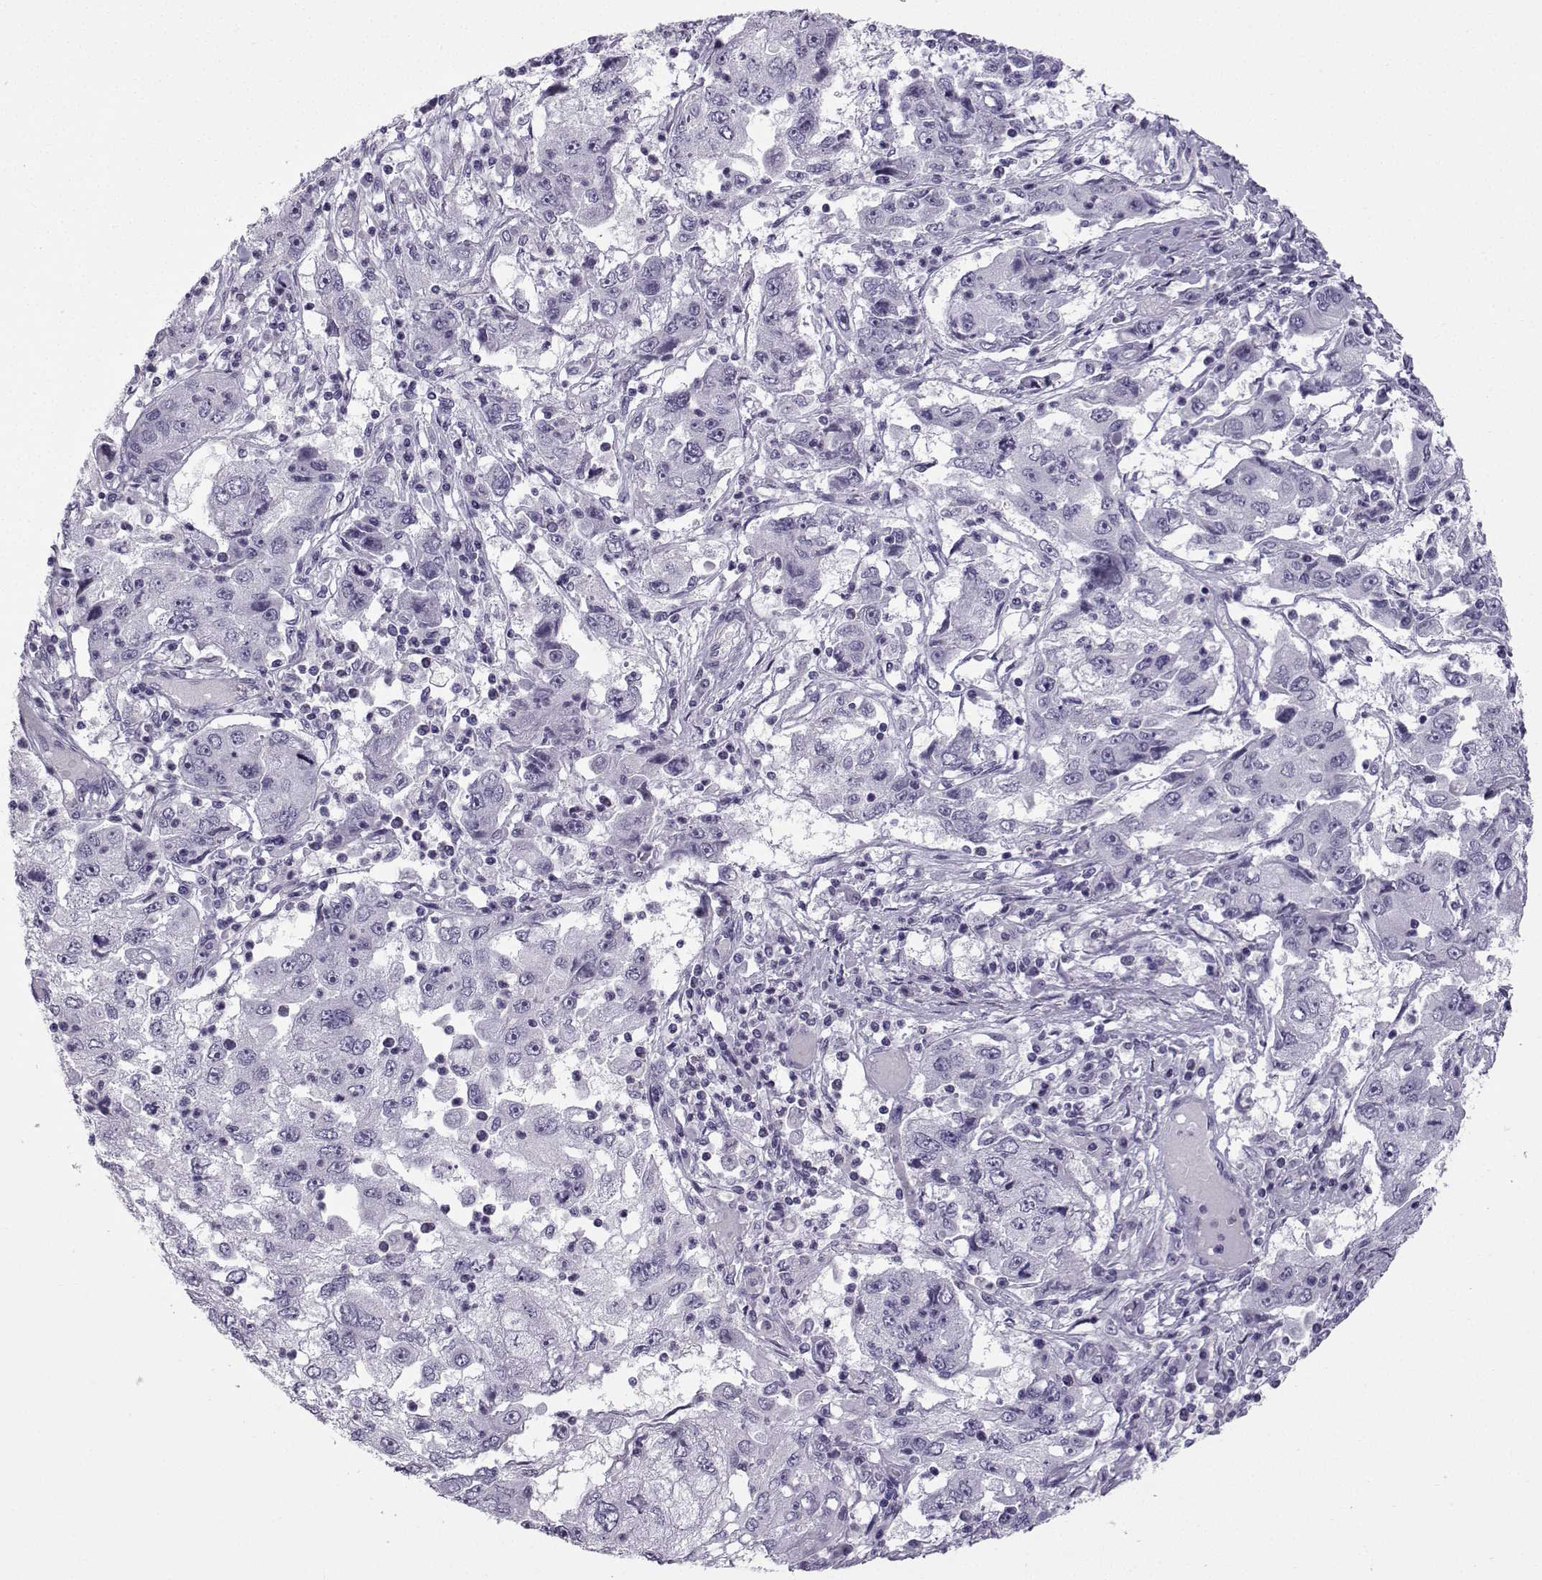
{"staining": {"intensity": "negative", "quantity": "none", "location": "none"}, "tissue": "cervical cancer", "cell_type": "Tumor cells", "image_type": "cancer", "snomed": [{"axis": "morphology", "description": "Squamous cell carcinoma, NOS"}, {"axis": "topography", "description": "Cervix"}], "caption": "Immunohistochemical staining of human cervical cancer (squamous cell carcinoma) exhibits no significant expression in tumor cells.", "gene": "ZBTB8B", "patient": {"sex": "female", "age": 36}}